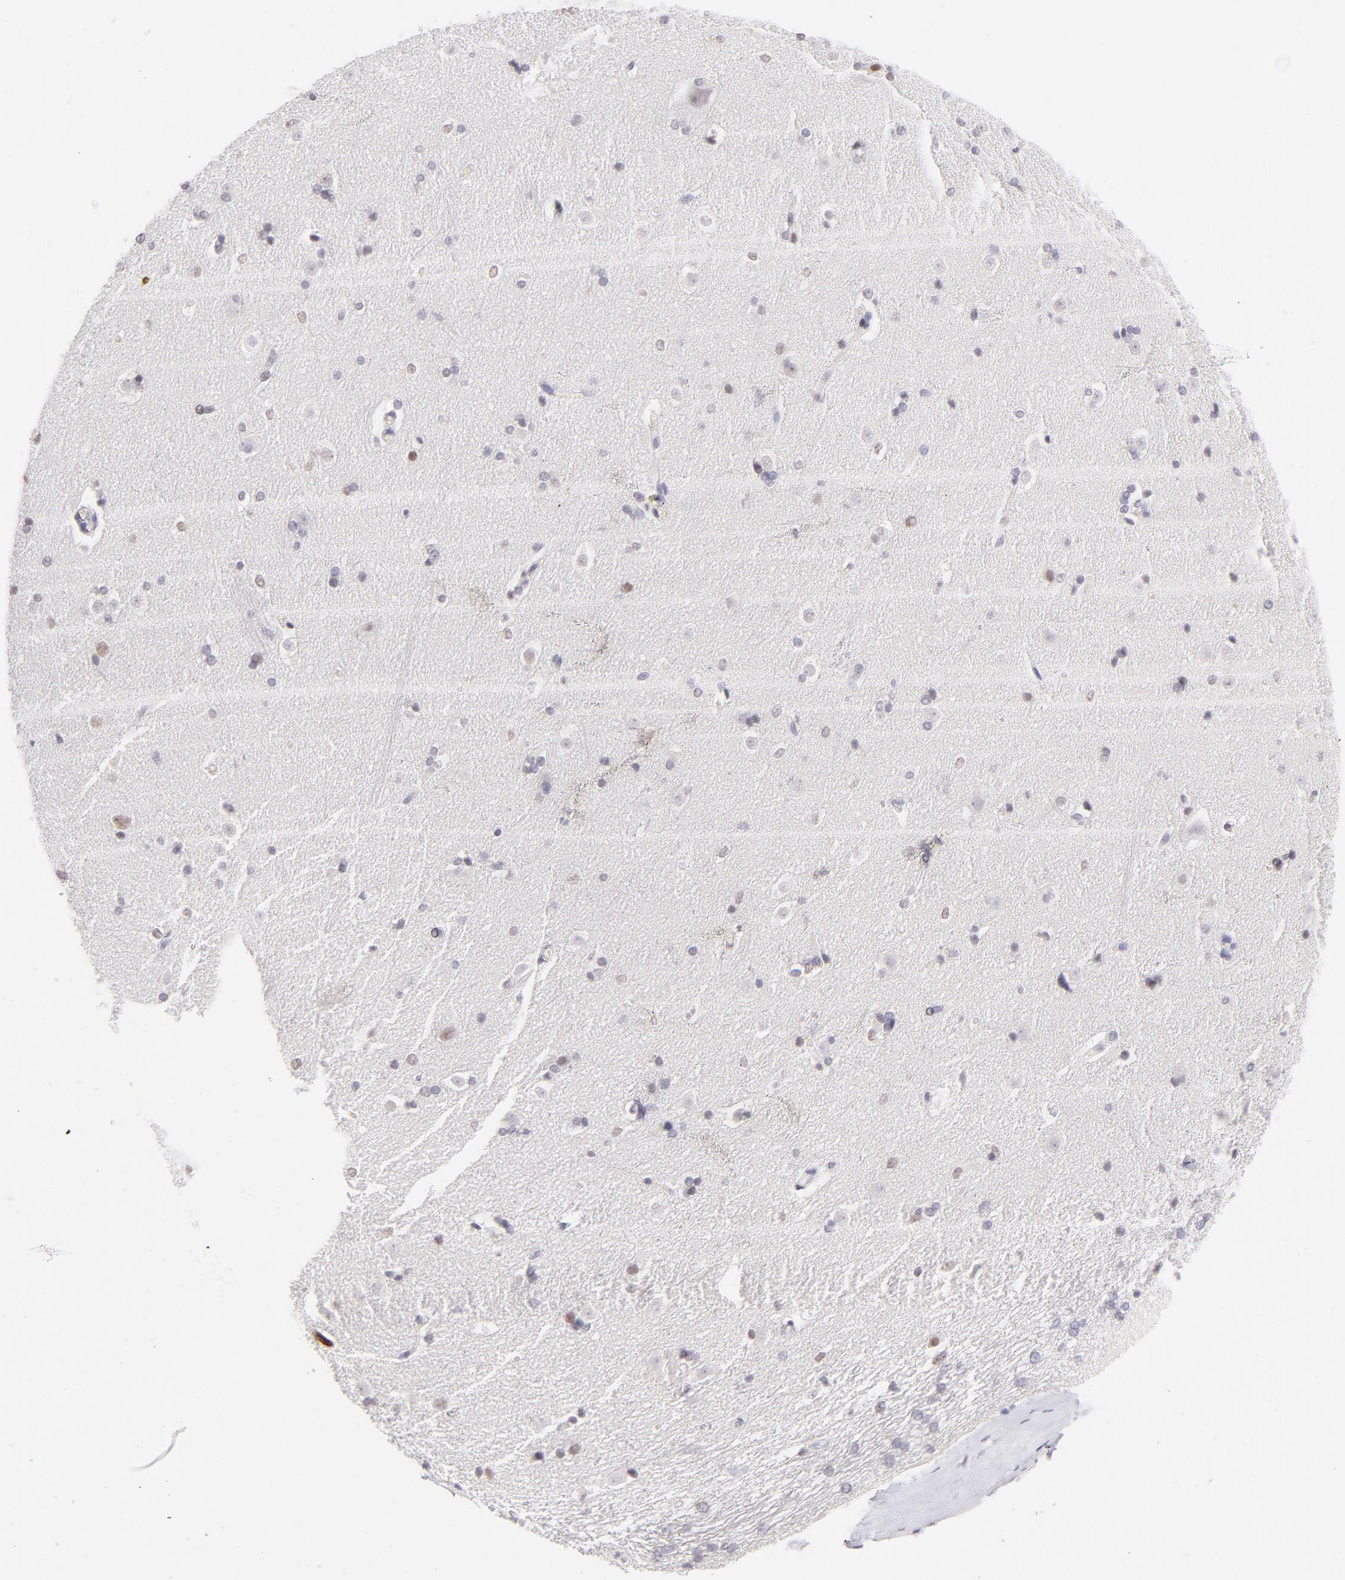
{"staining": {"intensity": "negative", "quantity": "none", "location": "none"}, "tissue": "caudate", "cell_type": "Glial cells", "image_type": "normal", "snomed": [{"axis": "morphology", "description": "Normal tissue, NOS"}, {"axis": "topography", "description": "Lateral ventricle wall"}], "caption": "Immunohistochemistry (IHC) of unremarkable caudate shows no staining in glial cells. (DAB immunohistochemistry visualized using brightfield microscopy, high magnification).", "gene": "LTB4R", "patient": {"sex": "female", "age": 19}}